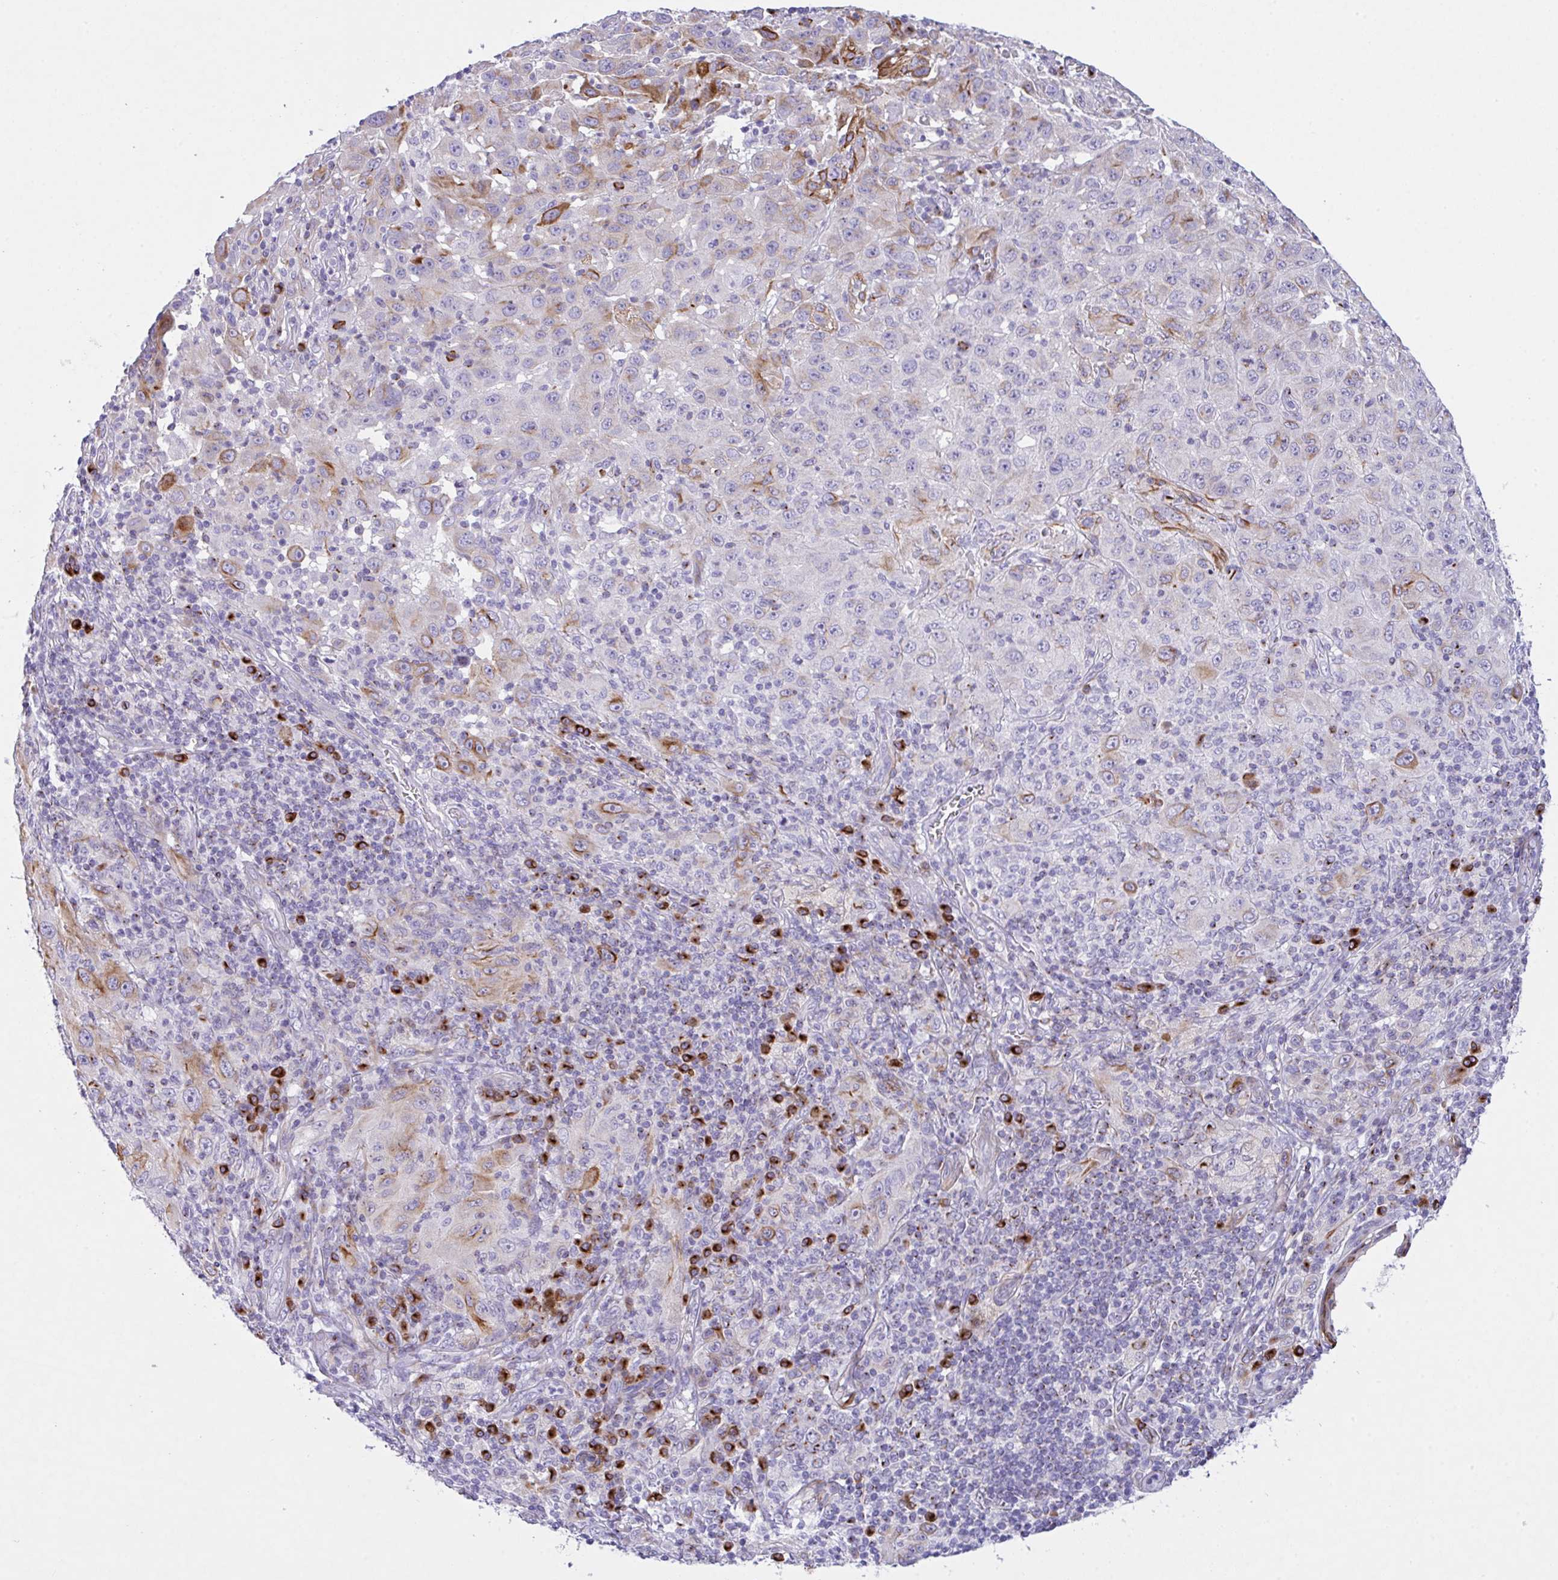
{"staining": {"intensity": "moderate", "quantity": "<25%", "location": "cytoplasmic/membranous"}, "tissue": "melanoma", "cell_type": "Tumor cells", "image_type": "cancer", "snomed": [{"axis": "morphology", "description": "Malignant melanoma, NOS"}, {"axis": "topography", "description": "Skin"}], "caption": "Human melanoma stained for a protein (brown) shows moderate cytoplasmic/membranous positive positivity in approximately <25% of tumor cells.", "gene": "FBXL20", "patient": {"sex": "female", "age": 91}}